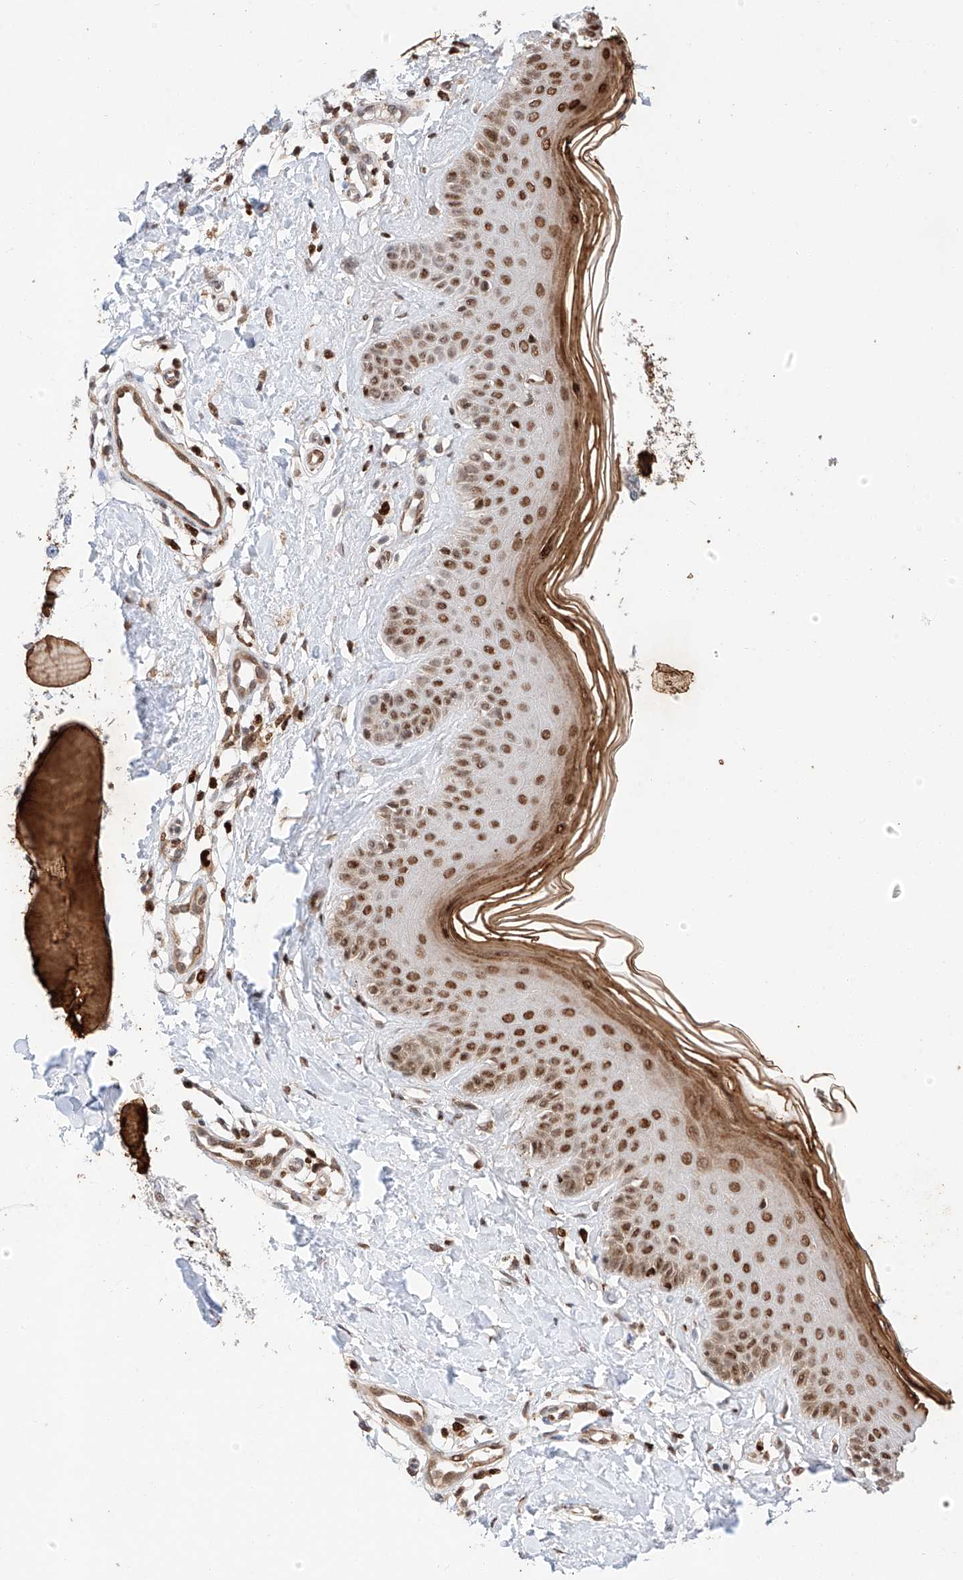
{"staining": {"intensity": "moderate", "quantity": ">75%", "location": "nuclear"}, "tissue": "skin", "cell_type": "Fibroblasts", "image_type": "normal", "snomed": [{"axis": "morphology", "description": "Normal tissue, NOS"}, {"axis": "topography", "description": "Skin"}], "caption": "Protein positivity by IHC displays moderate nuclear expression in about >75% of fibroblasts in benign skin.", "gene": "HDAC9", "patient": {"sex": "male", "age": 52}}